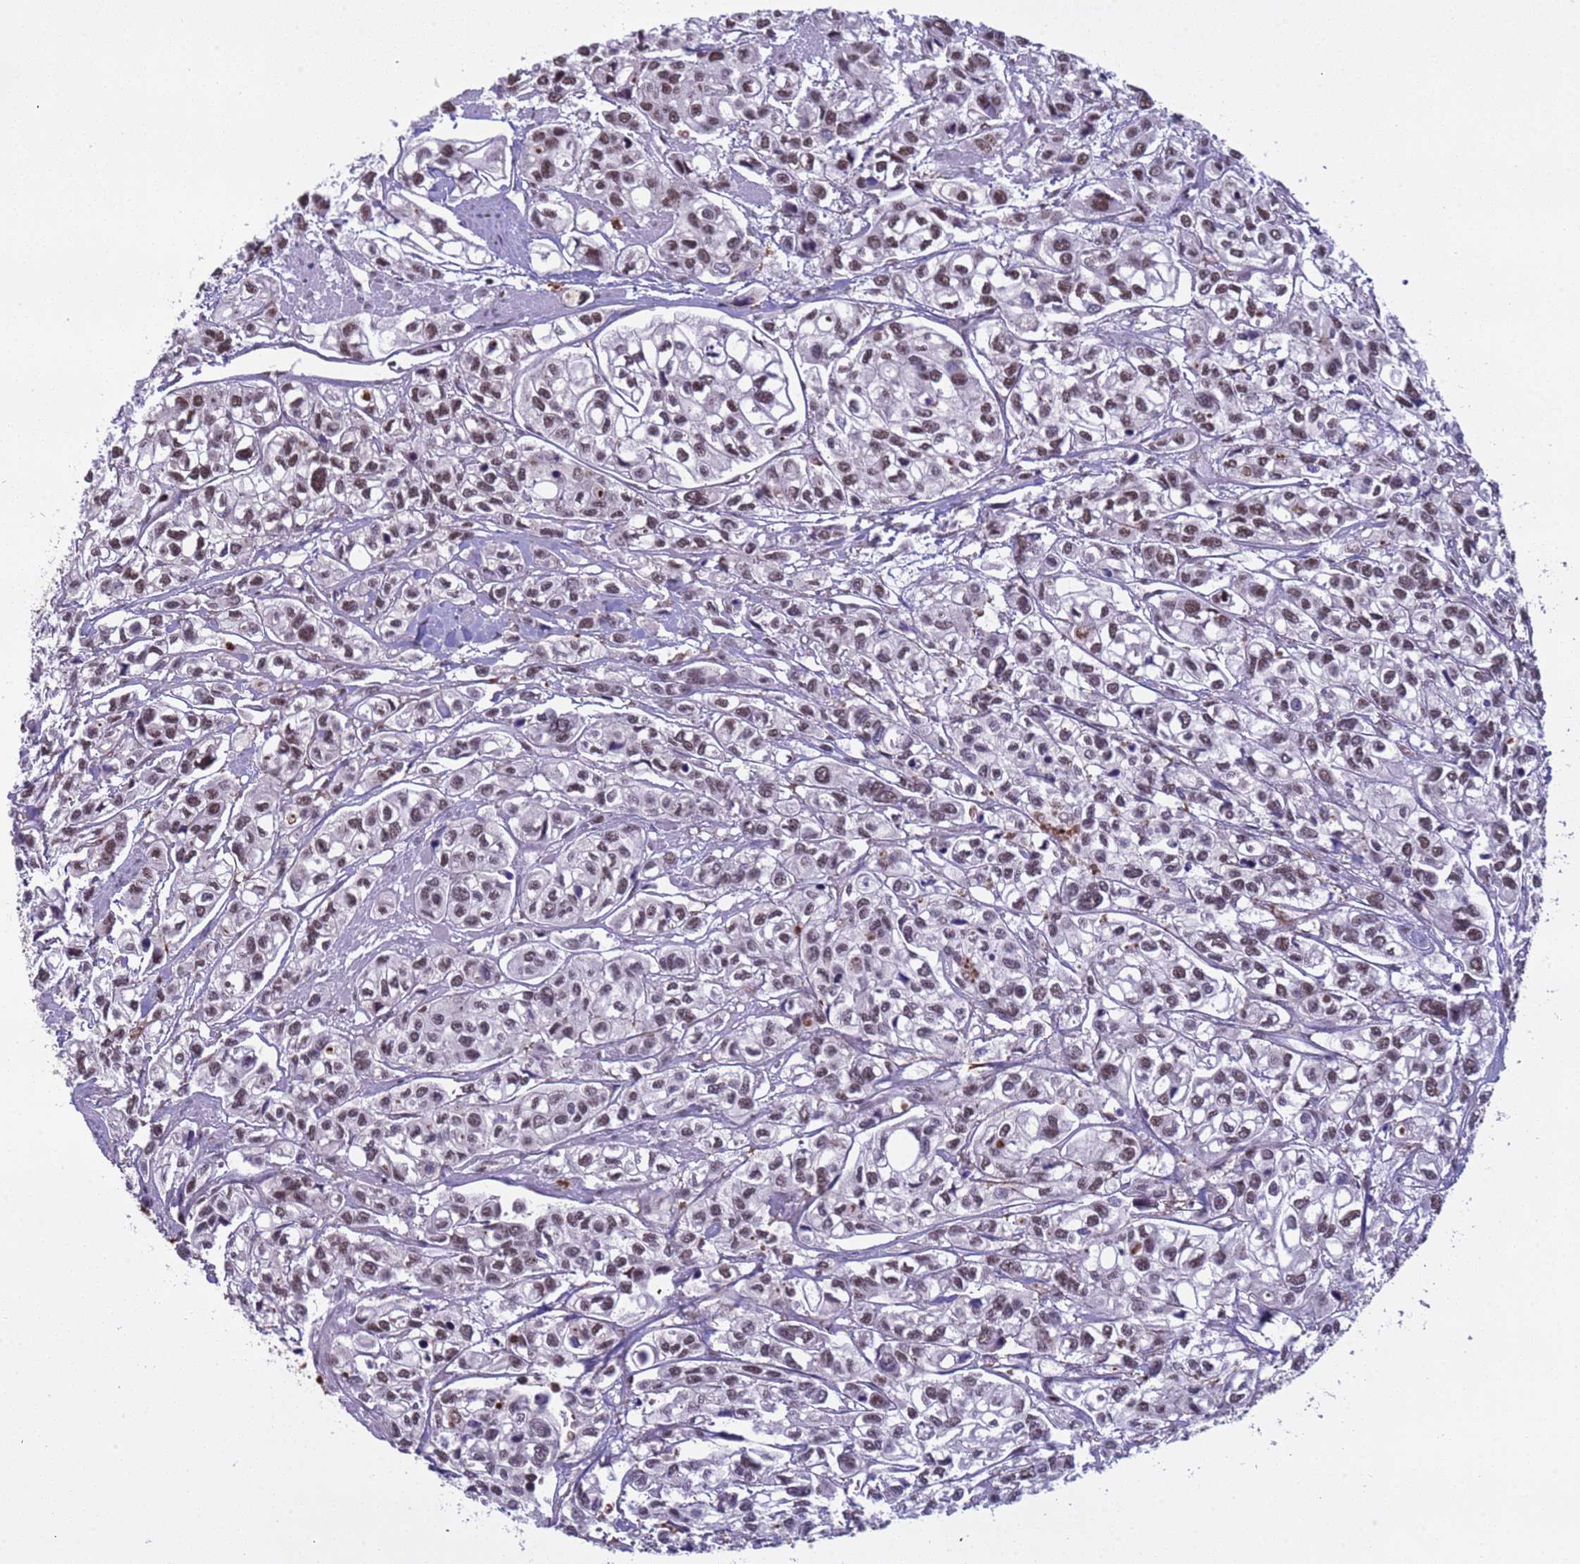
{"staining": {"intensity": "moderate", "quantity": ">75%", "location": "nuclear"}, "tissue": "urothelial cancer", "cell_type": "Tumor cells", "image_type": "cancer", "snomed": [{"axis": "morphology", "description": "Urothelial carcinoma, High grade"}, {"axis": "topography", "description": "Urinary bladder"}], "caption": "Immunohistochemical staining of urothelial carcinoma (high-grade) shows medium levels of moderate nuclear staining in approximately >75% of tumor cells. (Stains: DAB (3,3'-diaminobenzidine) in brown, nuclei in blue, Microscopy: brightfield microscopy at high magnification).", "gene": "SRRT", "patient": {"sex": "male", "age": 67}}